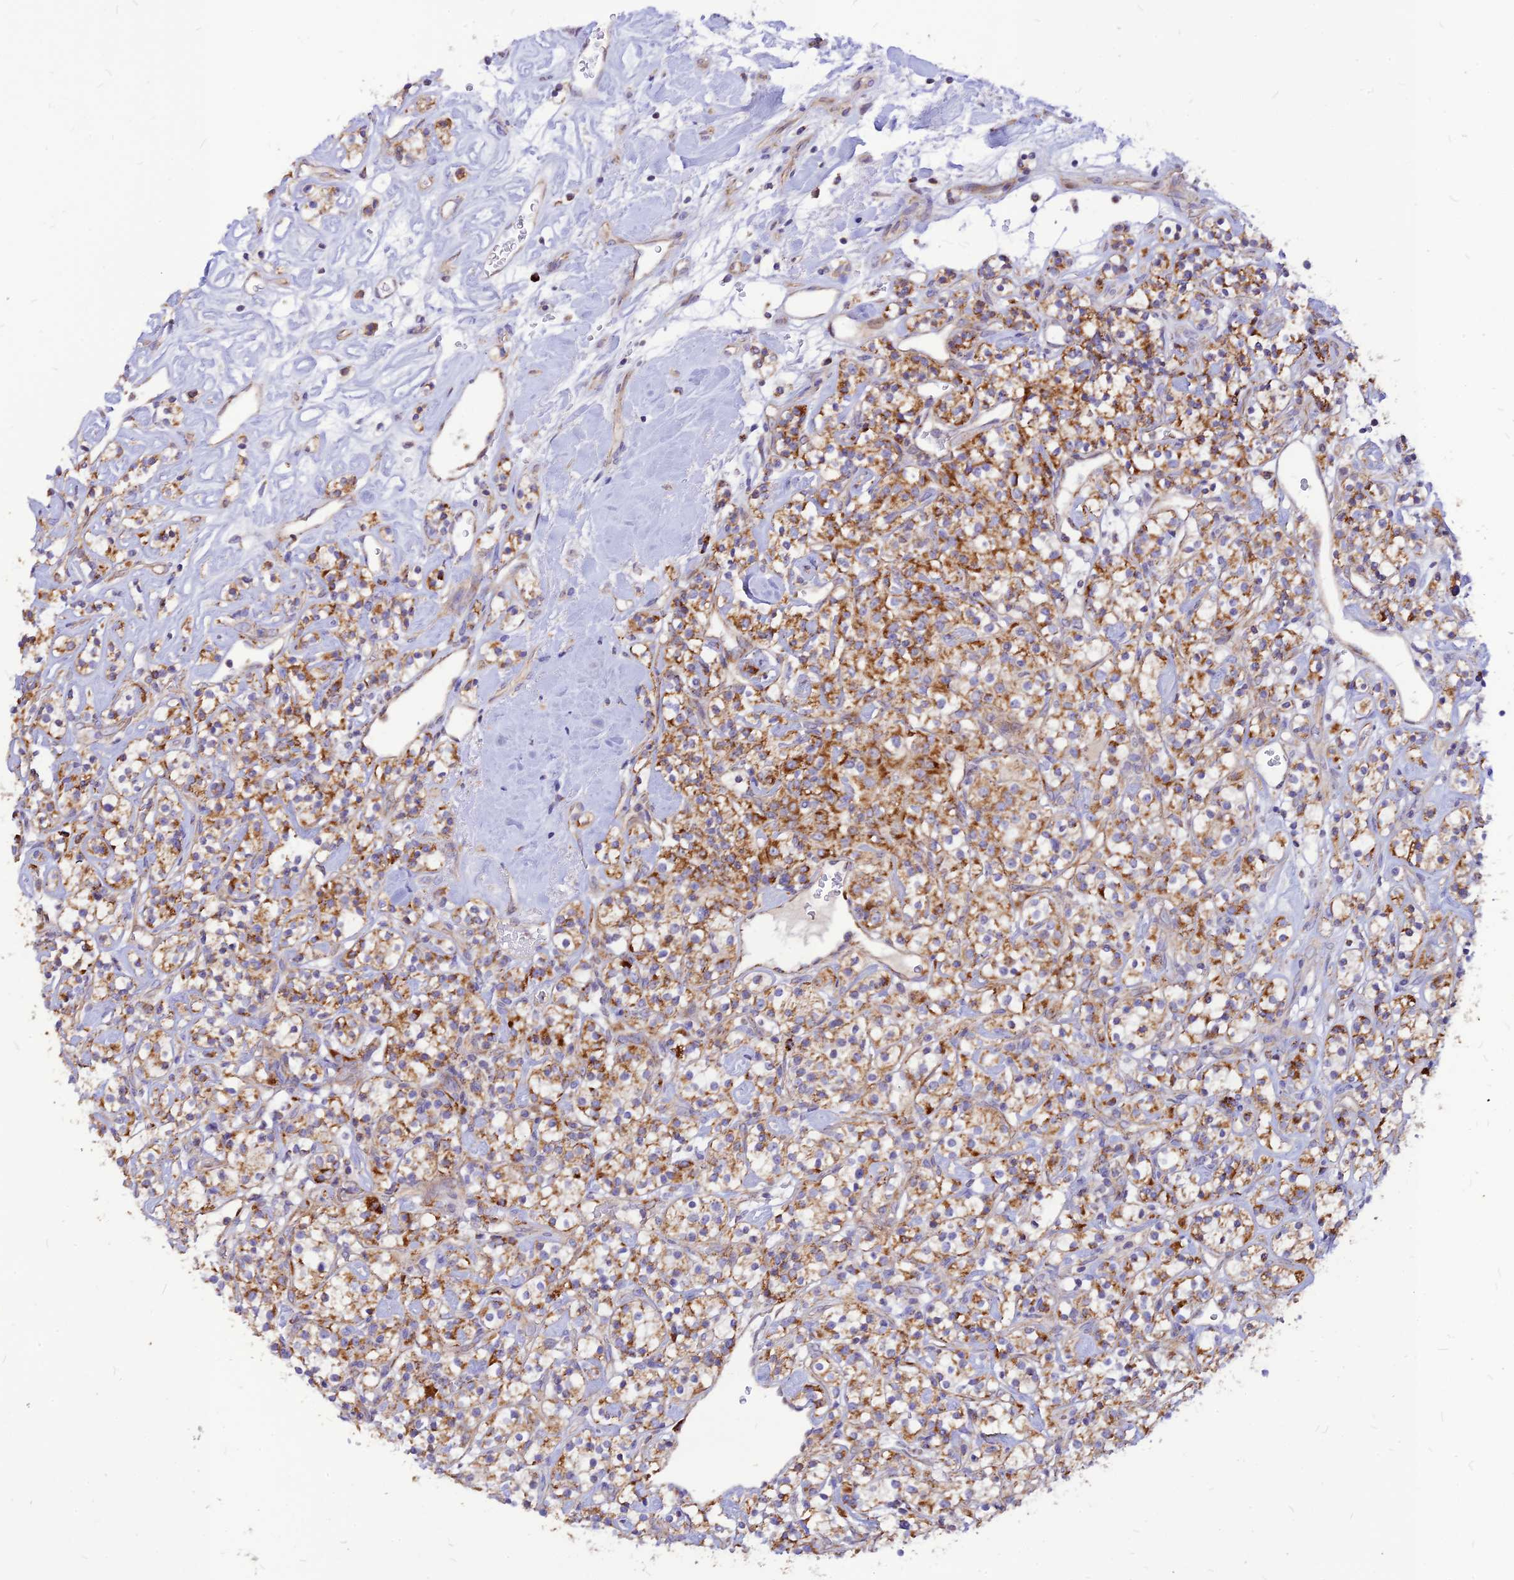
{"staining": {"intensity": "moderate", "quantity": "25%-75%", "location": "cytoplasmic/membranous"}, "tissue": "renal cancer", "cell_type": "Tumor cells", "image_type": "cancer", "snomed": [{"axis": "morphology", "description": "Adenocarcinoma, NOS"}, {"axis": "topography", "description": "Kidney"}], "caption": "Human renal cancer (adenocarcinoma) stained with a brown dye reveals moderate cytoplasmic/membranous positive staining in about 25%-75% of tumor cells.", "gene": "ECI1", "patient": {"sex": "male", "age": 77}}